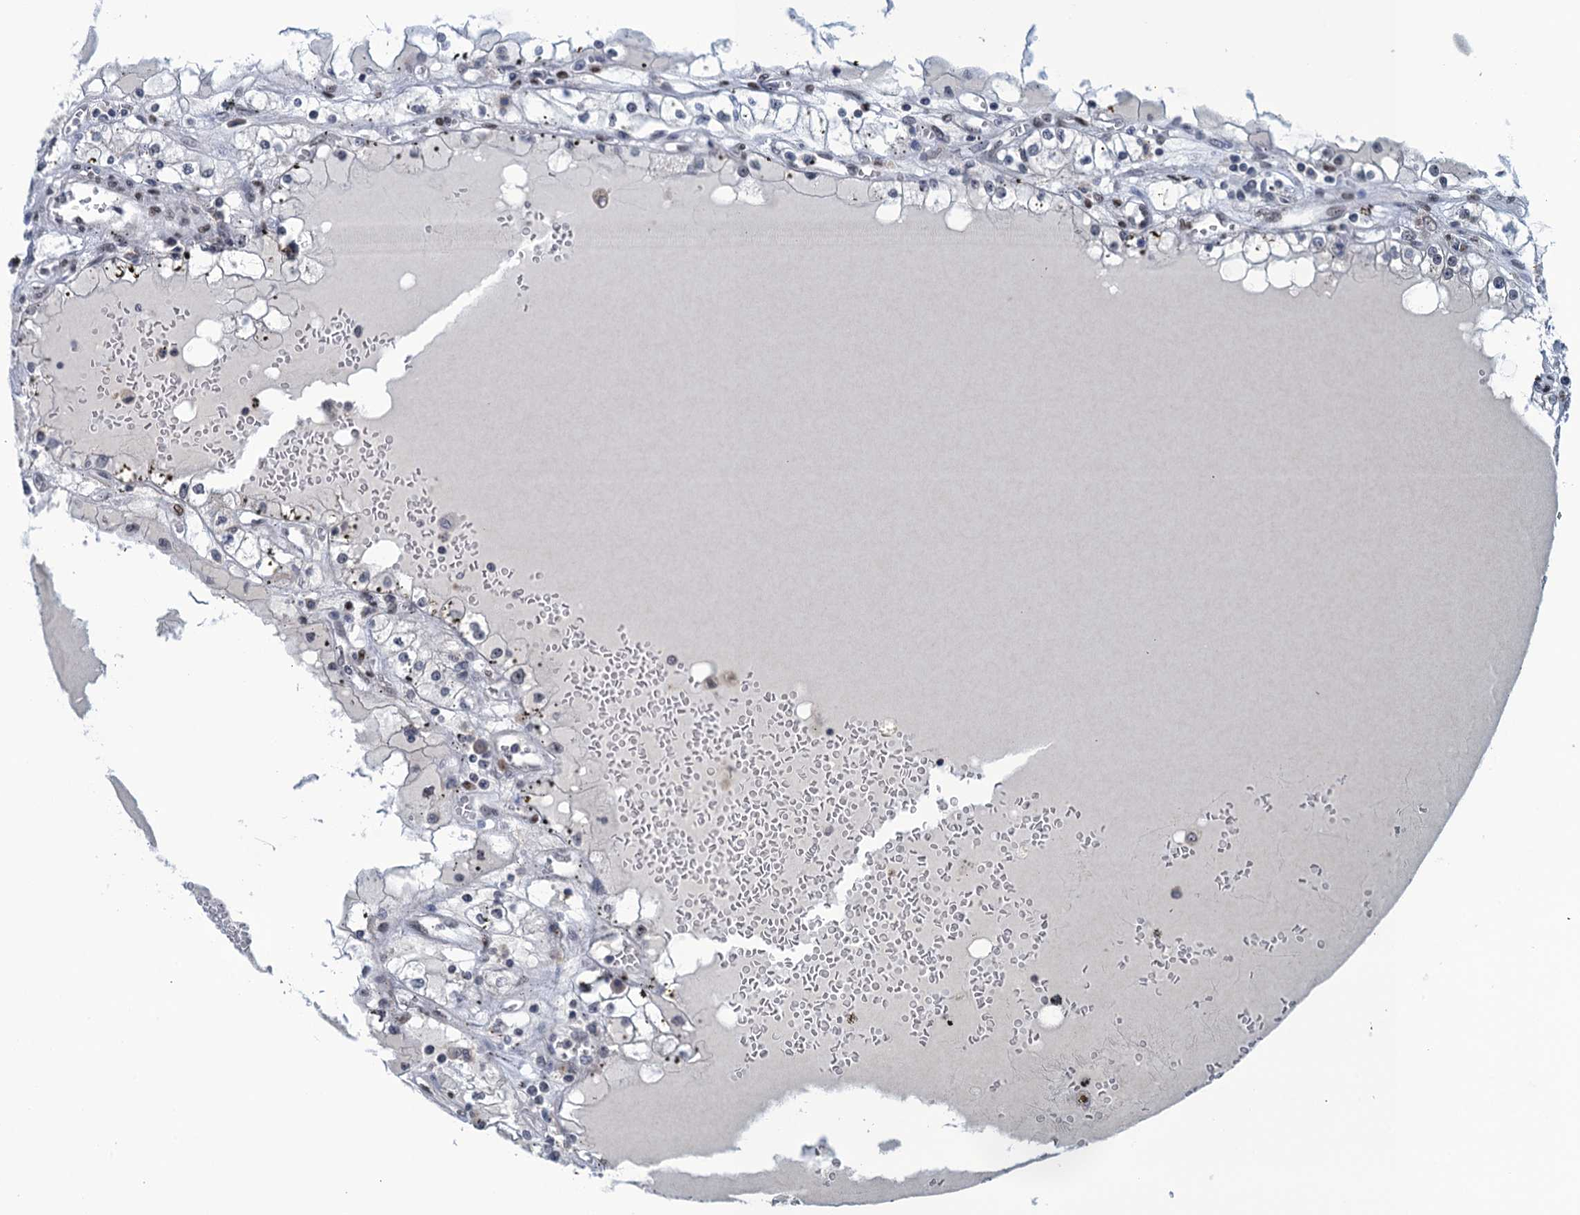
{"staining": {"intensity": "weak", "quantity": "<25%", "location": "nuclear"}, "tissue": "renal cancer", "cell_type": "Tumor cells", "image_type": "cancer", "snomed": [{"axis": "morphology", "description": "Adenocarcinoma, NOS"}, {"axis": "topography", "description": "Kidney"}], "caption": "This is an immunohistochemistry photomicrograph of renal cancer. There is no expression in tumor cells.", "gene": "SAE1", "patient": {"sex": "male", "age": 56}}